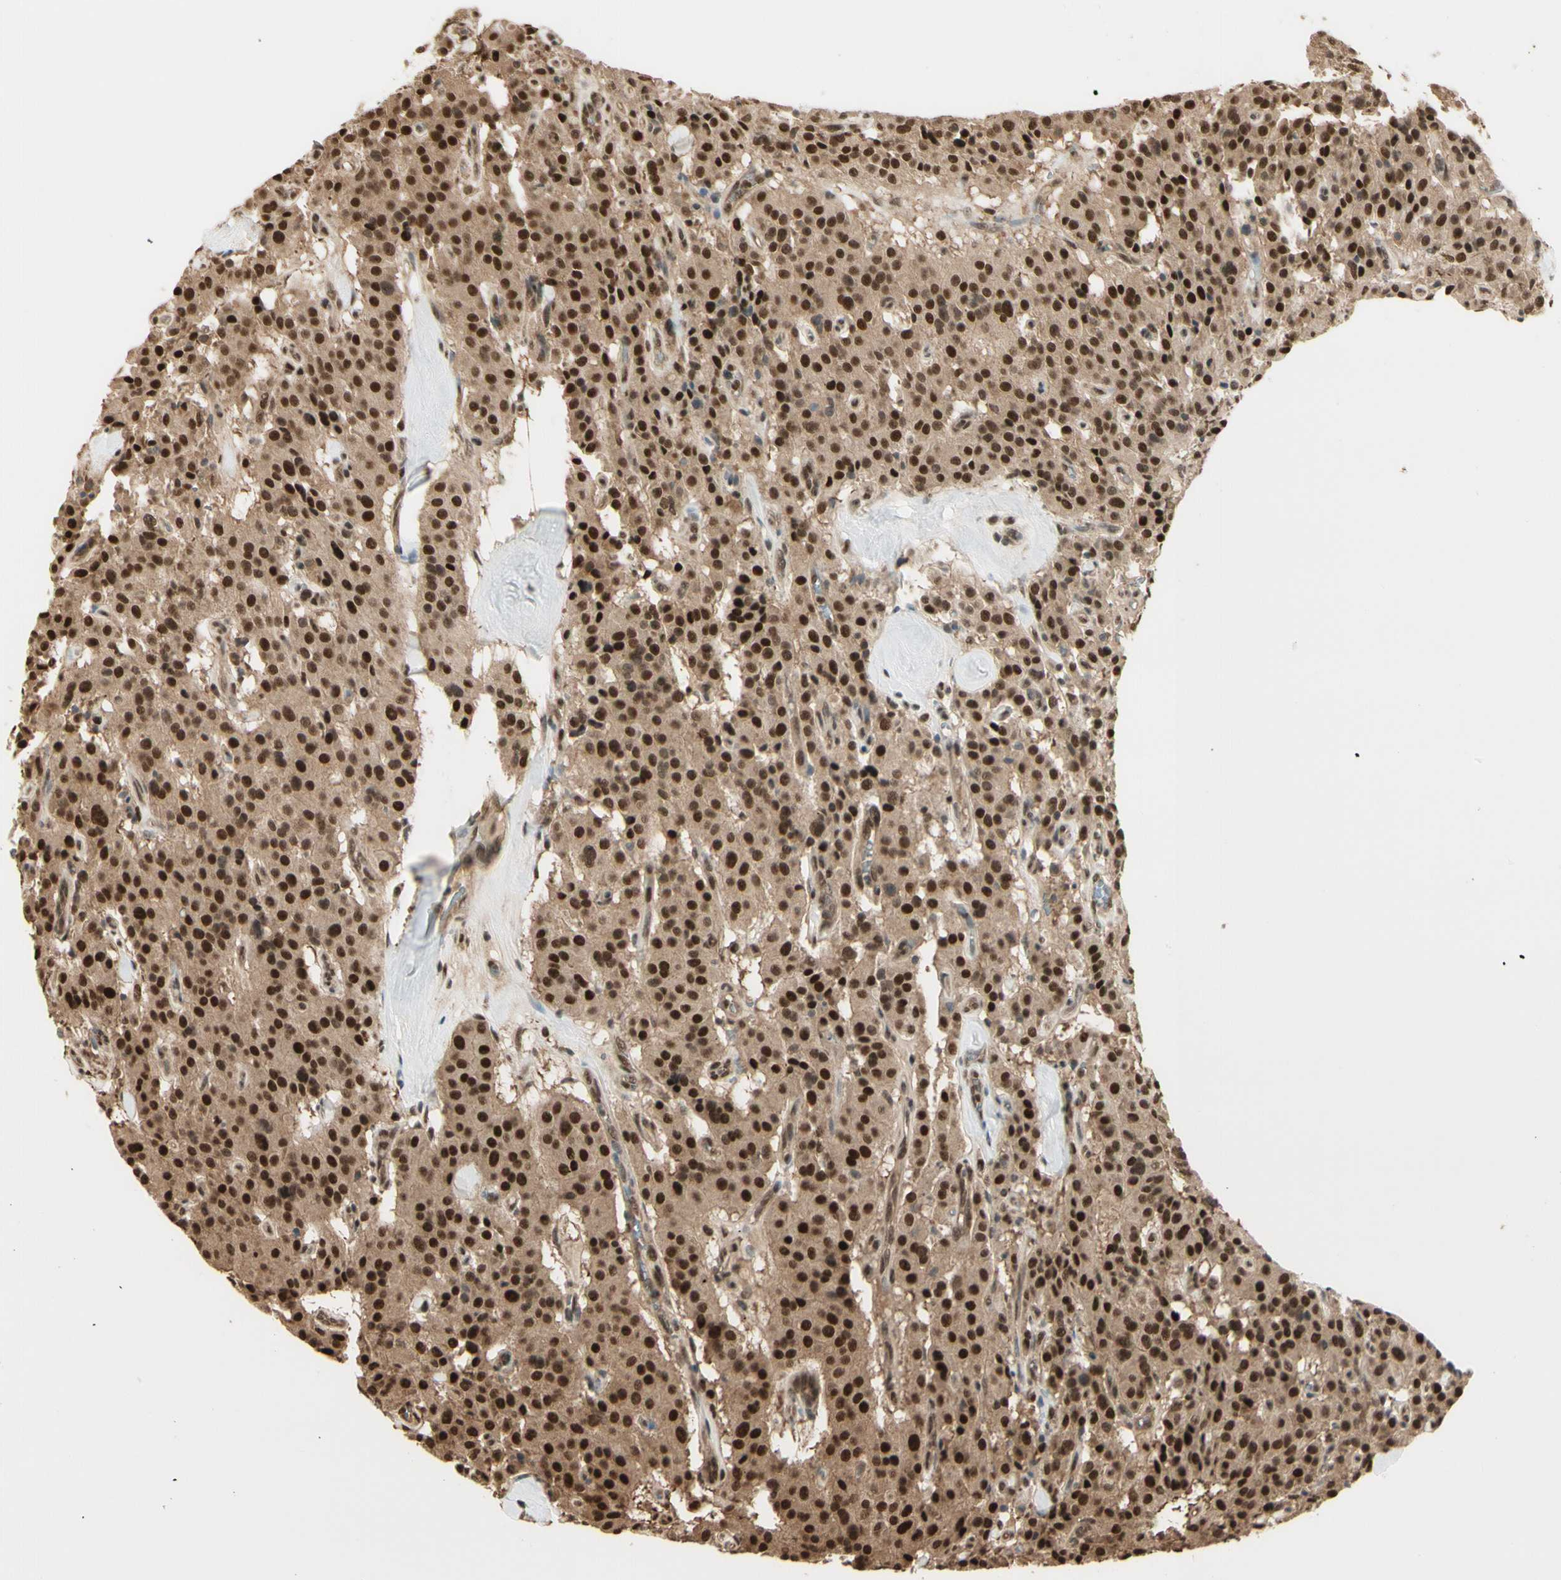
{"staining": {"intensity": "strong", "quantity": ">75%", "location": "cytoplasmic/membranous,nuclear"}, "tissue": "carcinoid", "cell_type": "Tumor cells", "image_type": "cancer", "snomed": [{"axis": "morphology", "description": "Carcinoid, malignant, NOS"}, {"axis": "topography", "description": "Lung"}], "caption": "Protein expression analysis of carcinoid exhibits strong cytoplasmic/membranous and nuclear staining in approximately >75% of tumor cells.", "gene": "HSF1", "patient": {"sex": "male", "age": 30}}